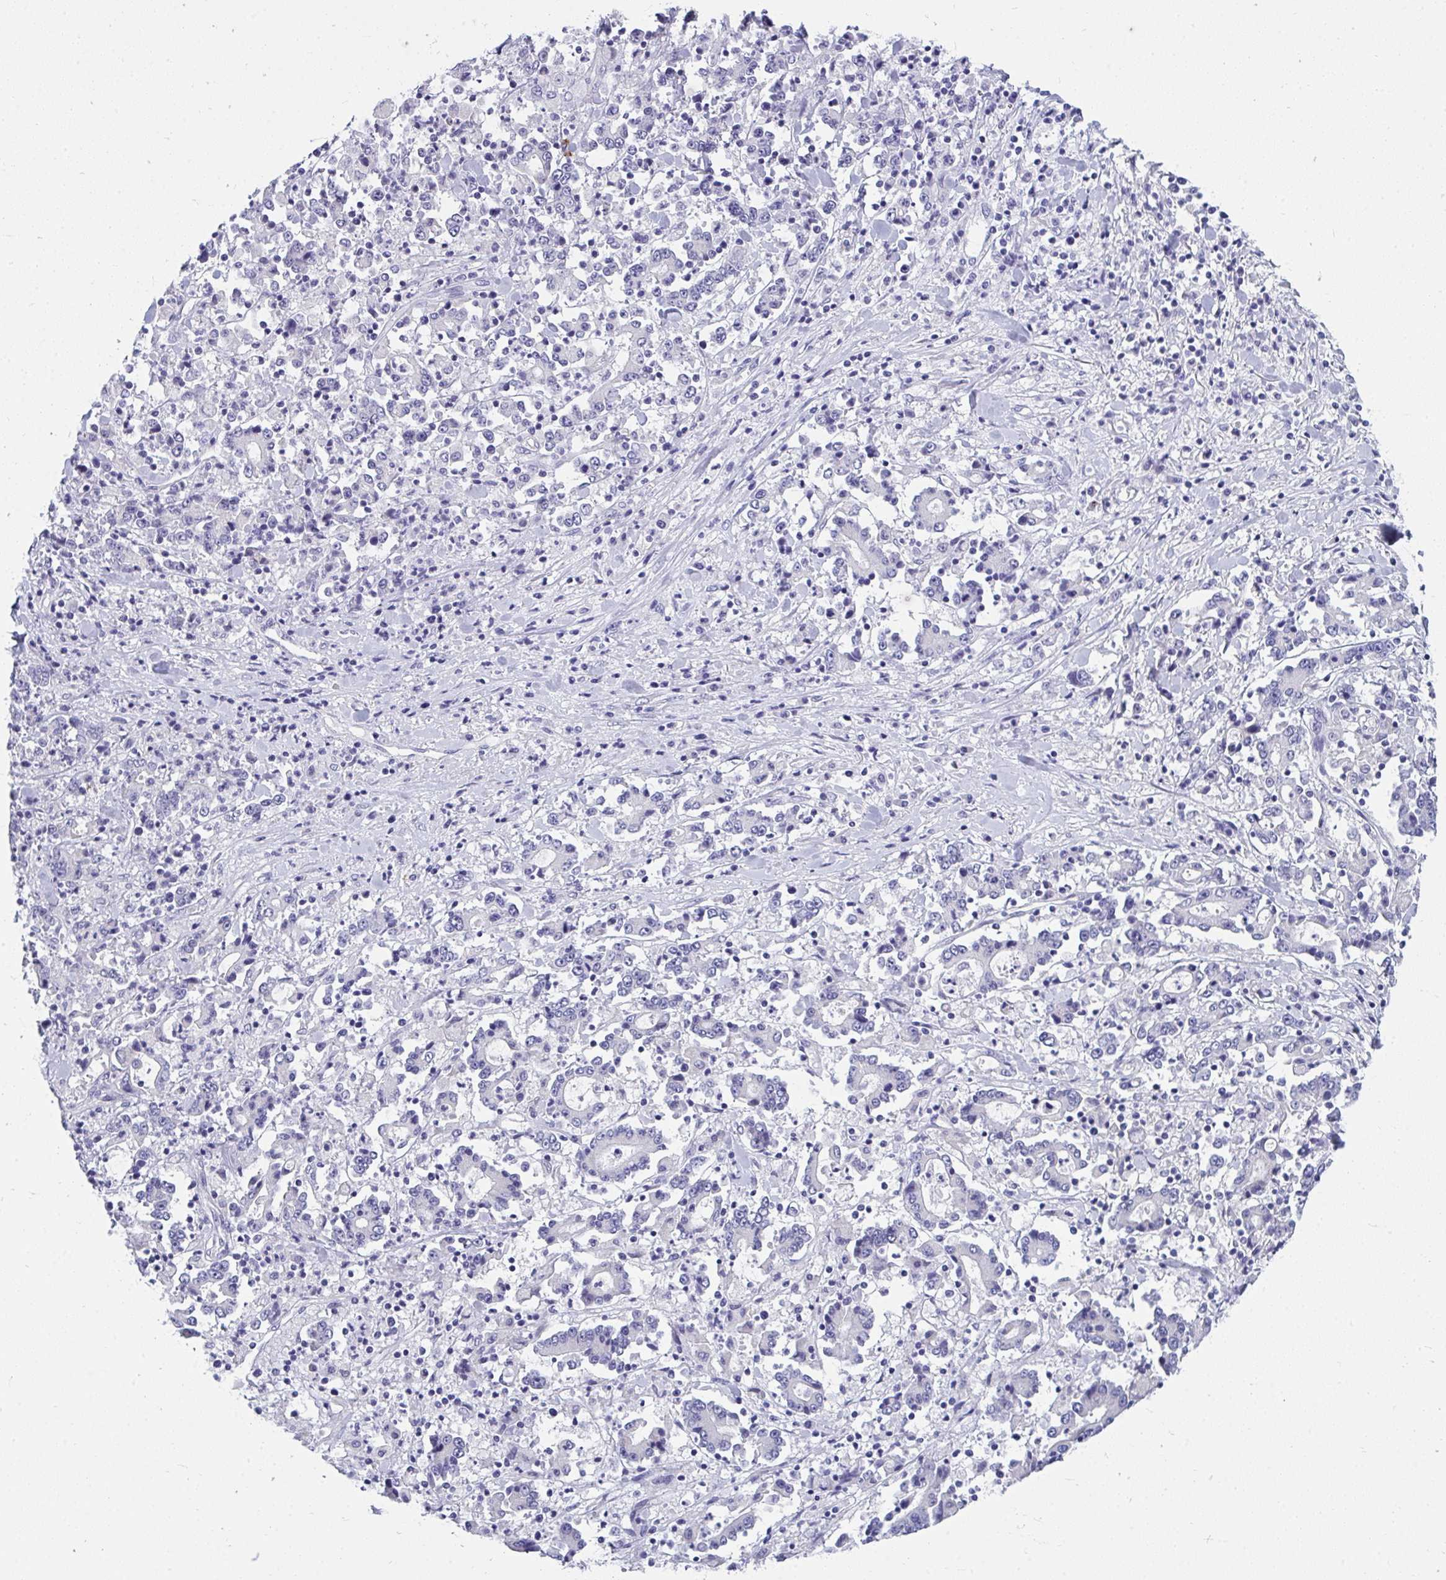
{"staining": {"intensity": "negative", "quantity": "none", "location": "none"}, "tissue": "stomach cancer", "cell_type": "Tumor cells", "image_type": "cancer", "snomed": [{"axis": "morphology", "description": "Adenocarcinoma, NOS"}, {"axis": "topography", "description": "Stomach, upper"}], "caption": "There is no significant staining in tumor cells of stomach cancer (adenocarcinoma). (IHC, brightfield microscopy, high magnification).", "gene": "TSBP1", "patient": {"sex": "male", "age": 68}}